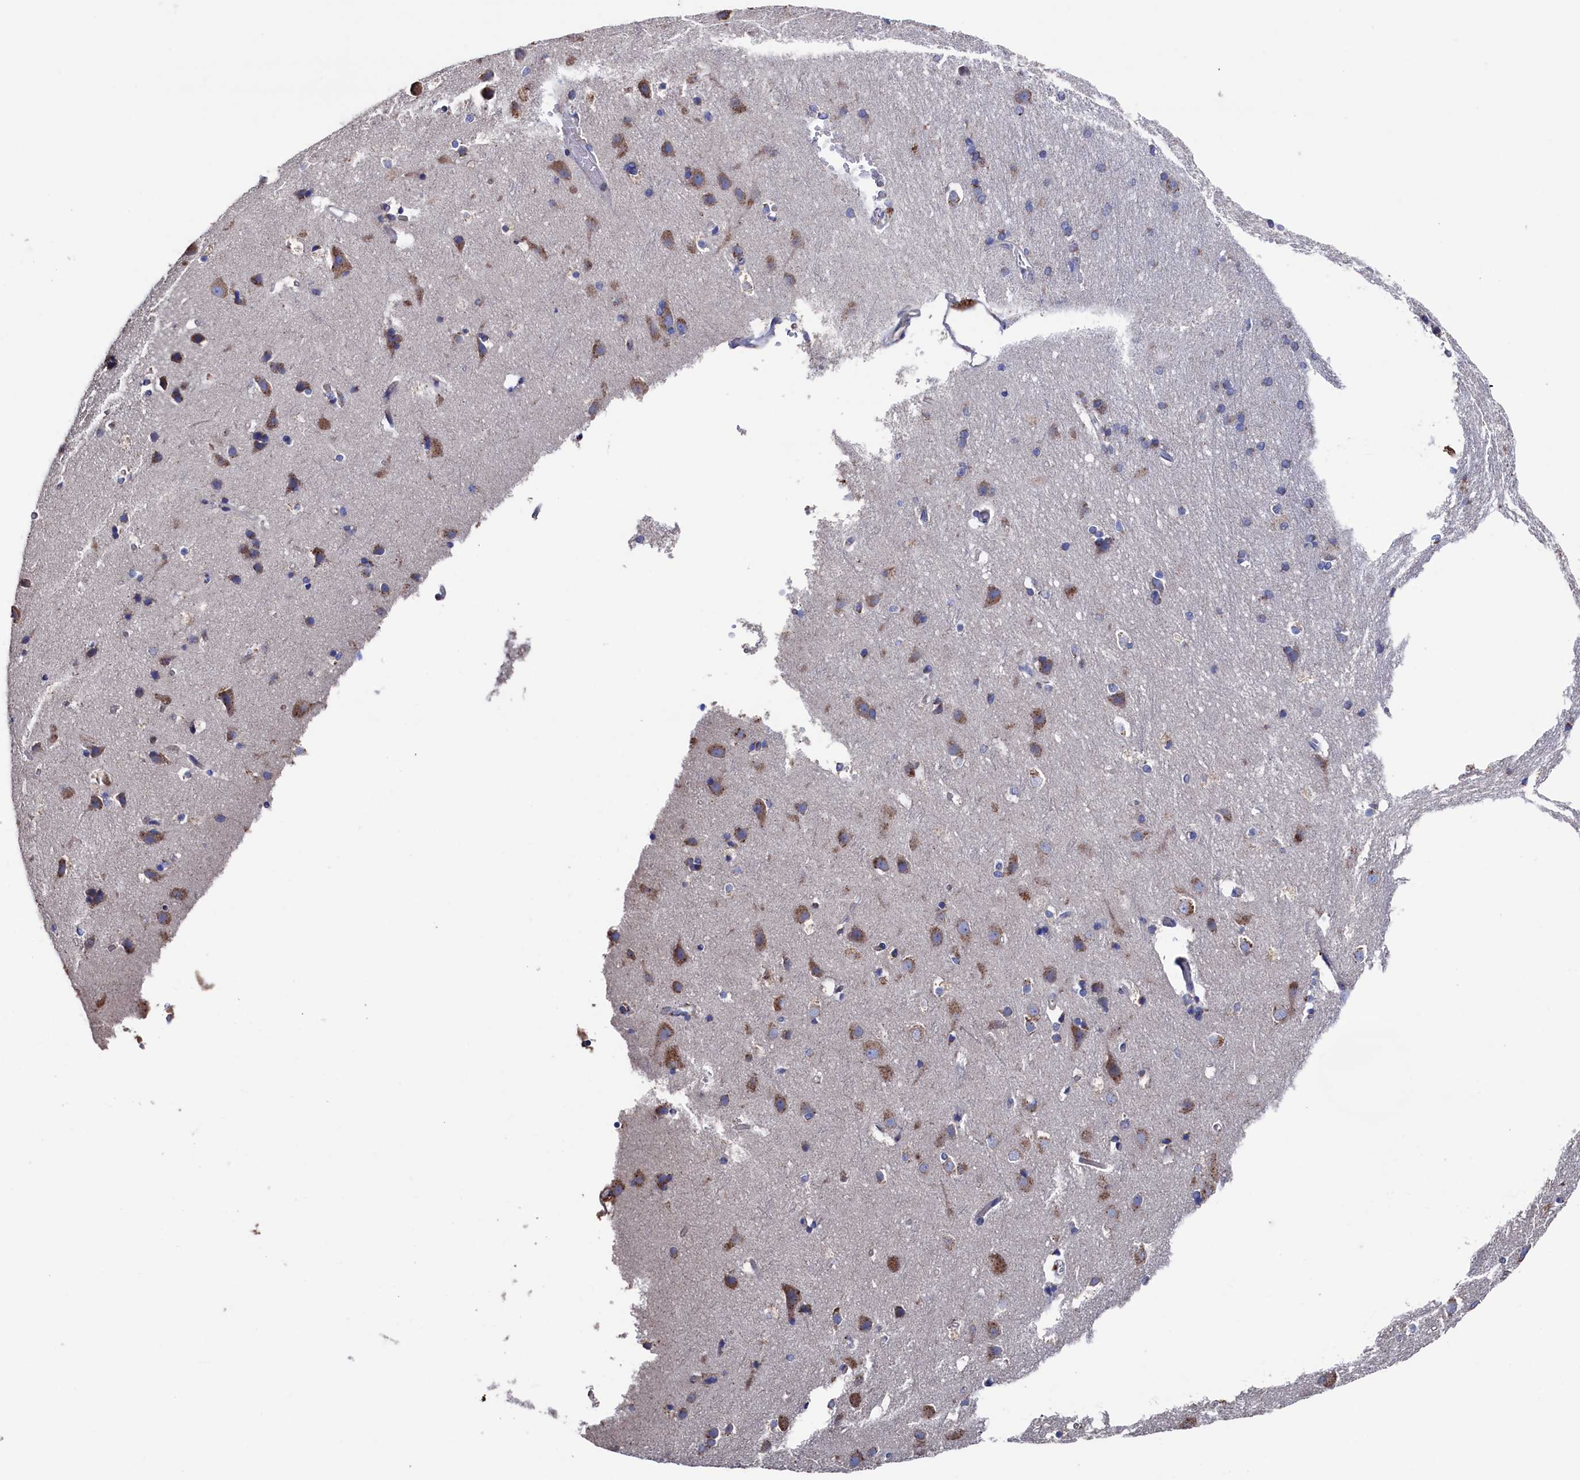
{"staining": {"intensity": "moderate", "quantity": "<25%", "location": "cytoplasmic/membranous"}, "tissue": "cerebral cortex", "cell_type": "Endothelial cells", "image_type": "normal", "snomed": [{"axis": "morphology", "description": "Normal tissue, NOS"}, {"axis": "topography", "description": "Cerebral cortex"}], "caption": "Immunohistochemical staining of unremarkable human cerebral cortex displays low levels of moderate cytoplasmic/membranous staining in about <25% of endothelial cells.", "gene": "PRRC1", "patient": {"sex": "male", "age": 54}}